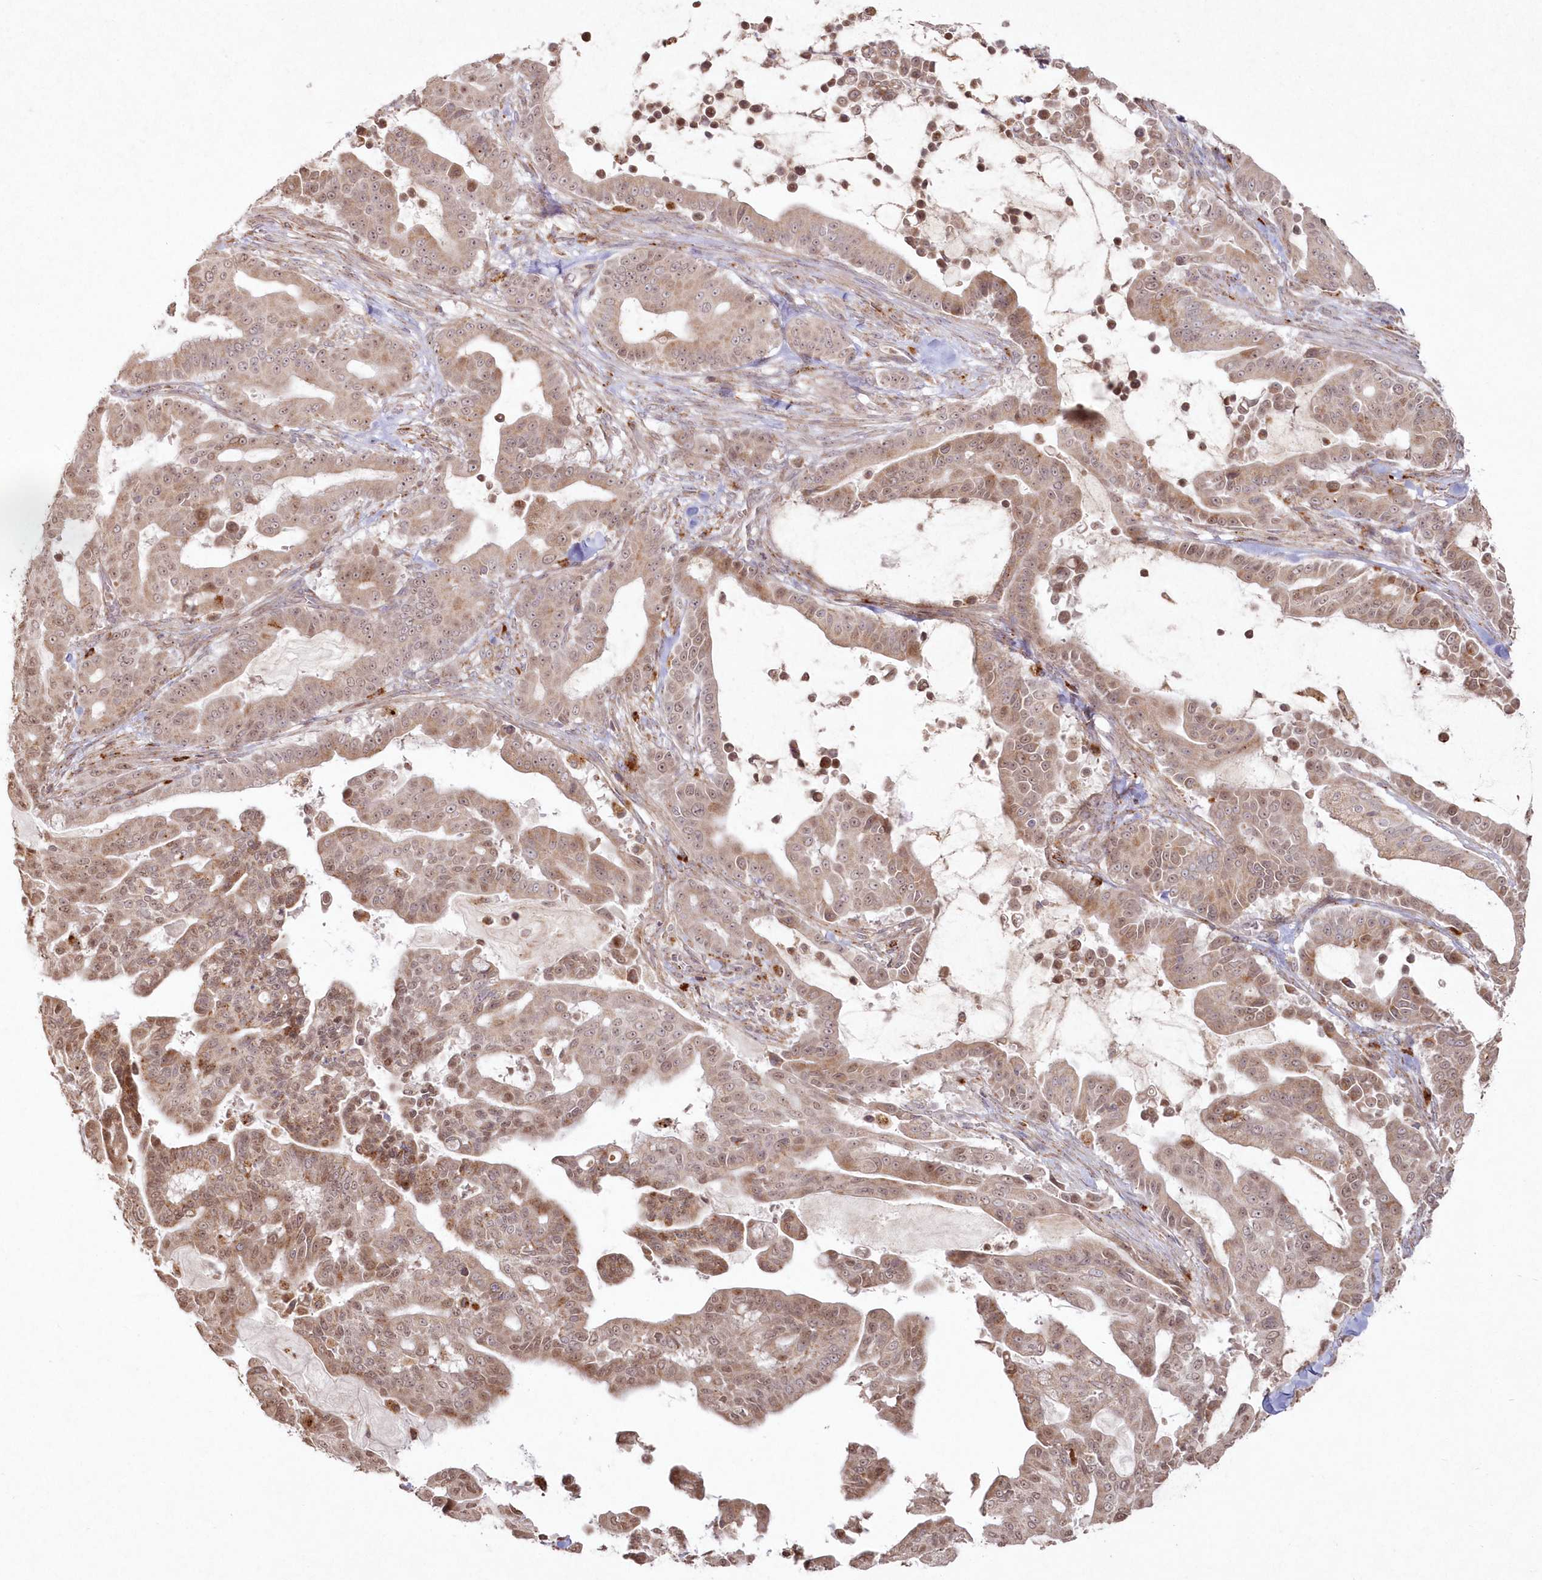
{"staining": {"intensity": "moderate", "quantity": ">75%", "location": "cytoplasmic/membranous,nuclear"}, "tissue": "pancreatic cancer", "cell_type": "Tumor cells", "image_type": "cancer", "snomed": [{"axis": "morphology", "description": "Adenocarcinoma, NOS"}, {"axis": "topography", "description": "Pancreas"}], "caption": "Immunohistochemical staining of human adenocarcinoma (pancreatic) reveals moderate cytoplasmic/membranous and nuclear protein positivity in about >75% of tumor cells. Ihc stains the protein in brown and the nuclei are stained blue.", "gene": "ARSB", "patient": {"sex": "male", "age": 63}}